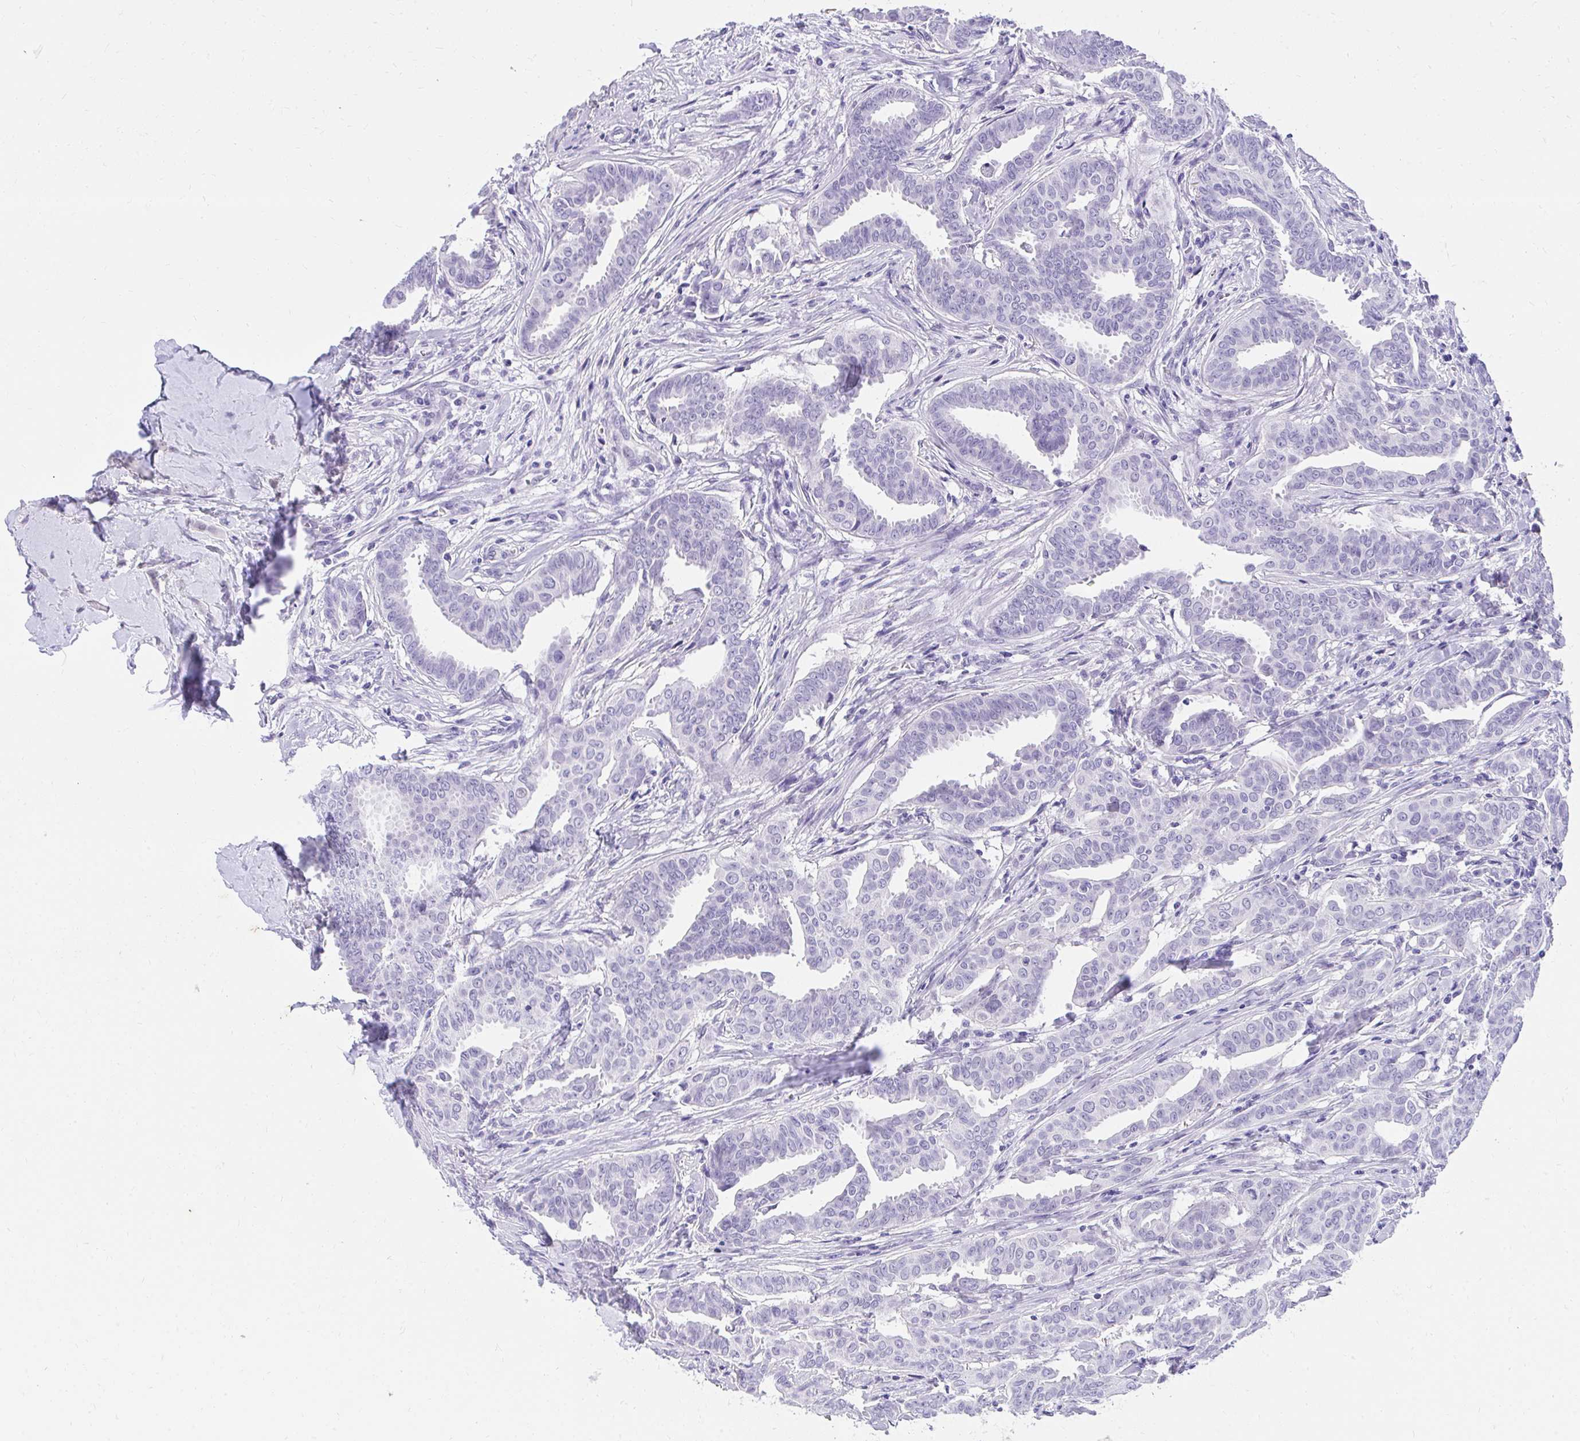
{"staining": {"intensity": "negative", "quantity": "none", "location": "none"}, "tissue": "breast cancer", "cell_type": "Tumor cells", "image_type": "cancer", "snomed": [{"axis": "morphology", "description": "Duct carcinoma"}, {"axis": "topography", "description": "Breast"}], "caption": "Immunohistochemistry image of neoplastic tissue: breast cancer (invasive ductal carcinoma) stained with DAB shows no significant protein expression in tumor cells. (Immunohistochemistry (ihc), brightfield microscopy, high magnification).", "gene": "KLK1", "patient": {"sex": "female", "age": 45}}